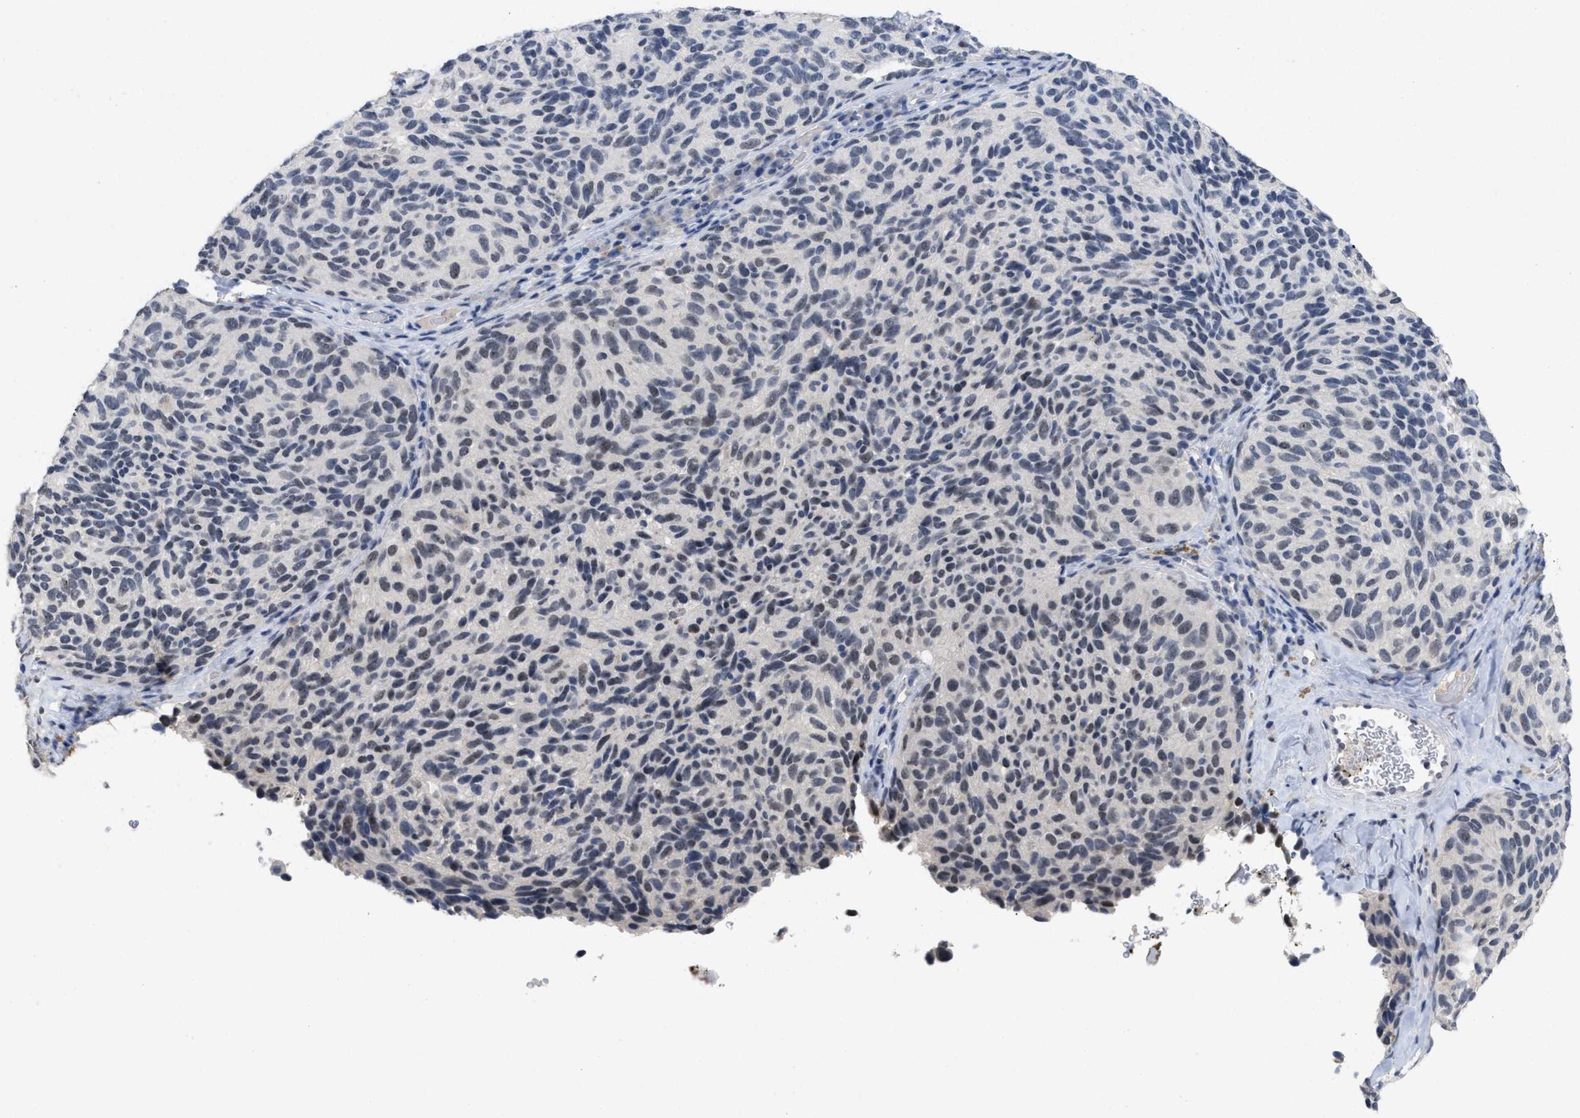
{"staining": {"intensity": "weak", "quantity": "25%-75%", "location": "nuclear"}, "tissue": "melanoma", "cell_type": "Tumor cells", "image_type": "cancer", "snomed": [{"axis": "morphology", "description": "Malignant melanoma, NOS"}, {"axis": "topography", "description": "Skin"}], "caption": "This is an image of IHC staining of malignant melanoma, which shows weak expression in the nuclear of tumor cells.", "gene": "GGNBP2", "patient": {"sex": "female", "age": 73}}